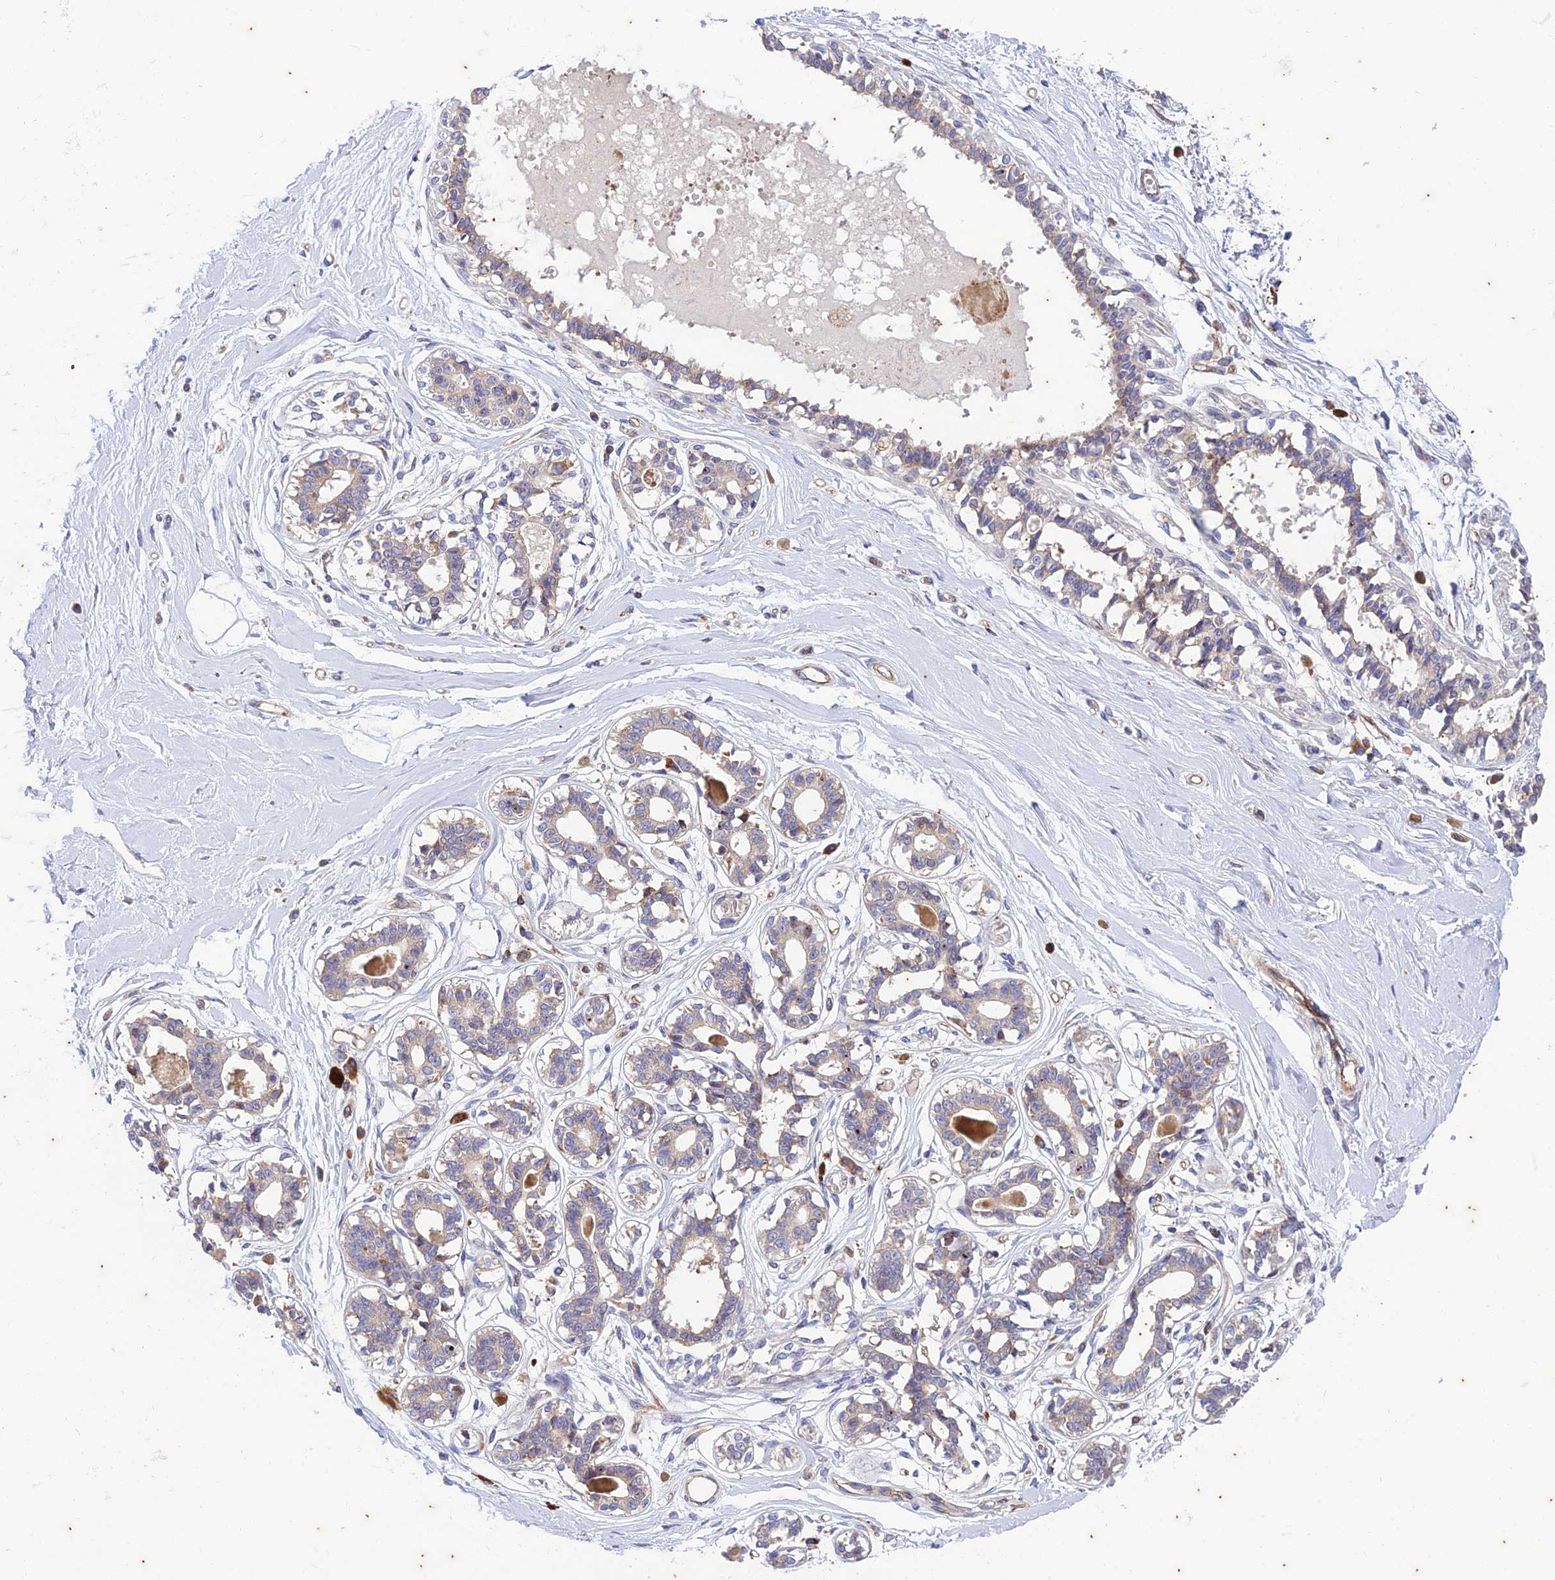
{"staining": {"intensity": "negative", "quantity": "none", "location": "none"}, "tissue": "breast", "cell_type": "Adipocytes", "image_type": "normal", "snomed": [{"axis": "morphology", "description": "Normal tissue, NOS"}, {"axis": "topography", "description": "Breast"}], "caption": "Image shows no protein expression in adipocytes of benign breast.", "gene": "PIMREG", "patient": {"sex": "female", "age": 45}}